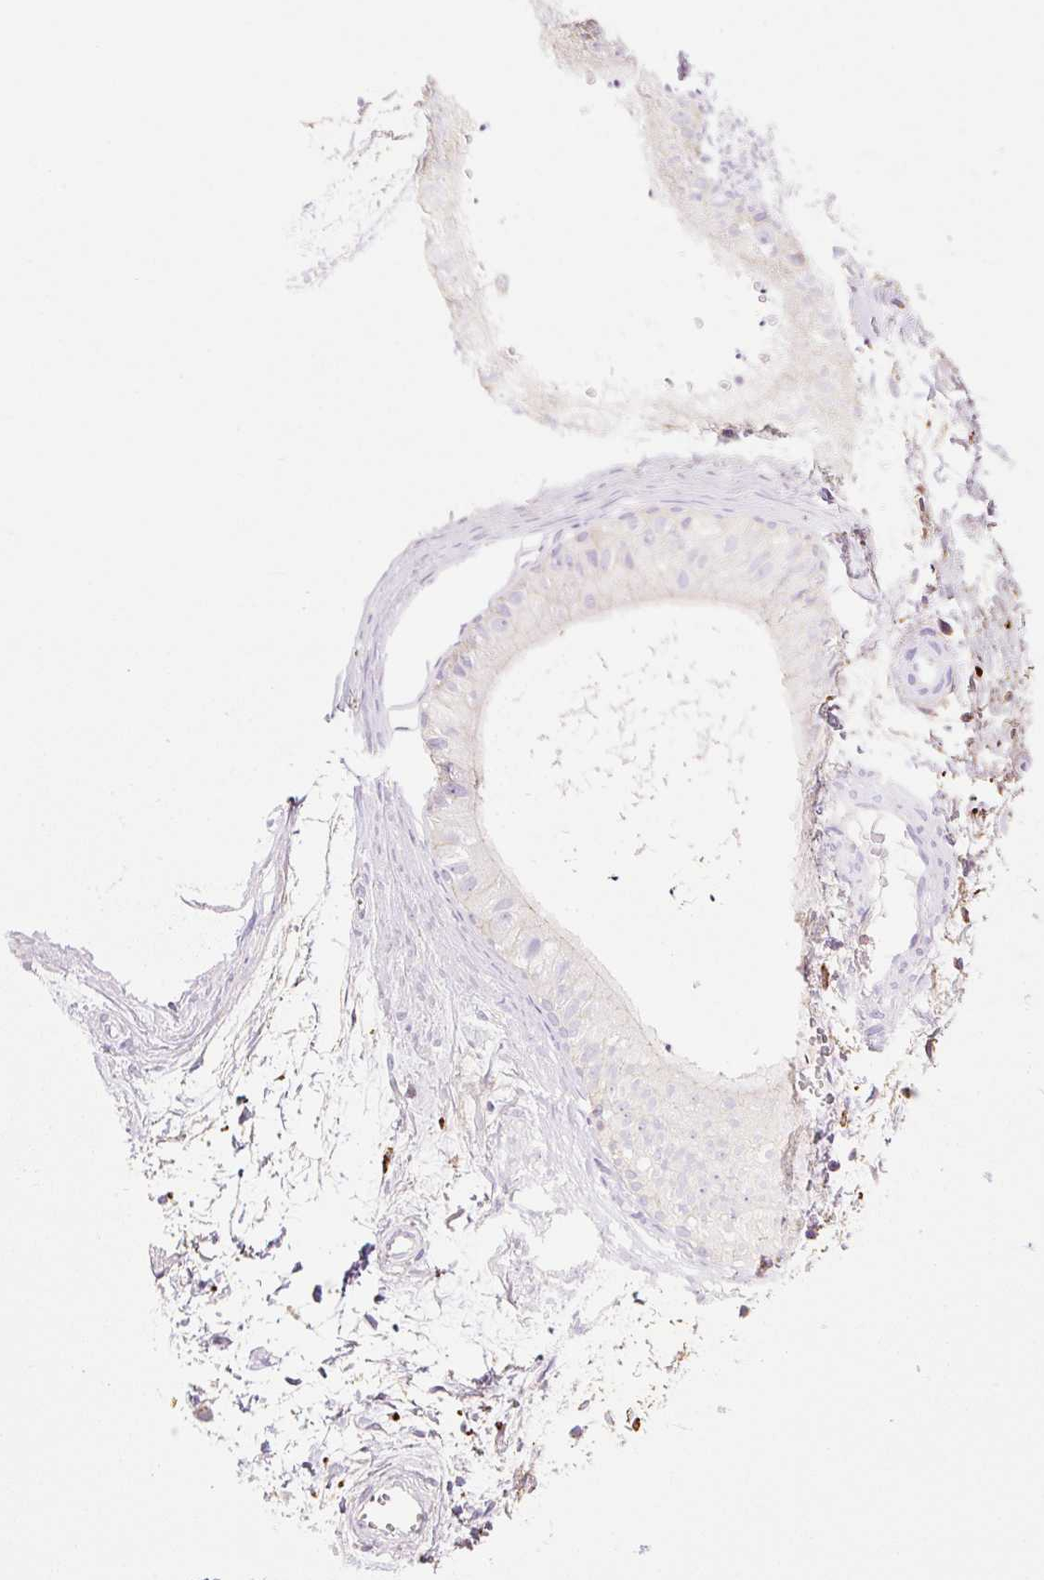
{"staining": {"intensity": "negative", "quantity": "none", "location": "none"}, "tissue": "epididymis", "cell_type": "Glandular cells", "image_type": "normal", "snomed": [{"axis": "morphology", "description": "Normal tissue, NOS"}, {"axis": "topography", "description": "Epididymis"}], "caption": "High magnification brightfield microscopy of unremarkable epididymis stained with DAB (3,3'-diaminobenzidine) (brown) and counterstained with hematoxylin (blue): glandular cells show no significant staining. (Brightfield microscopy of DAB (3,3'-diaminobenzidine) immunohistochemistry at high magnification).", "gene": "LYVE1", "patient": {"sex": "male", "age": 56}}